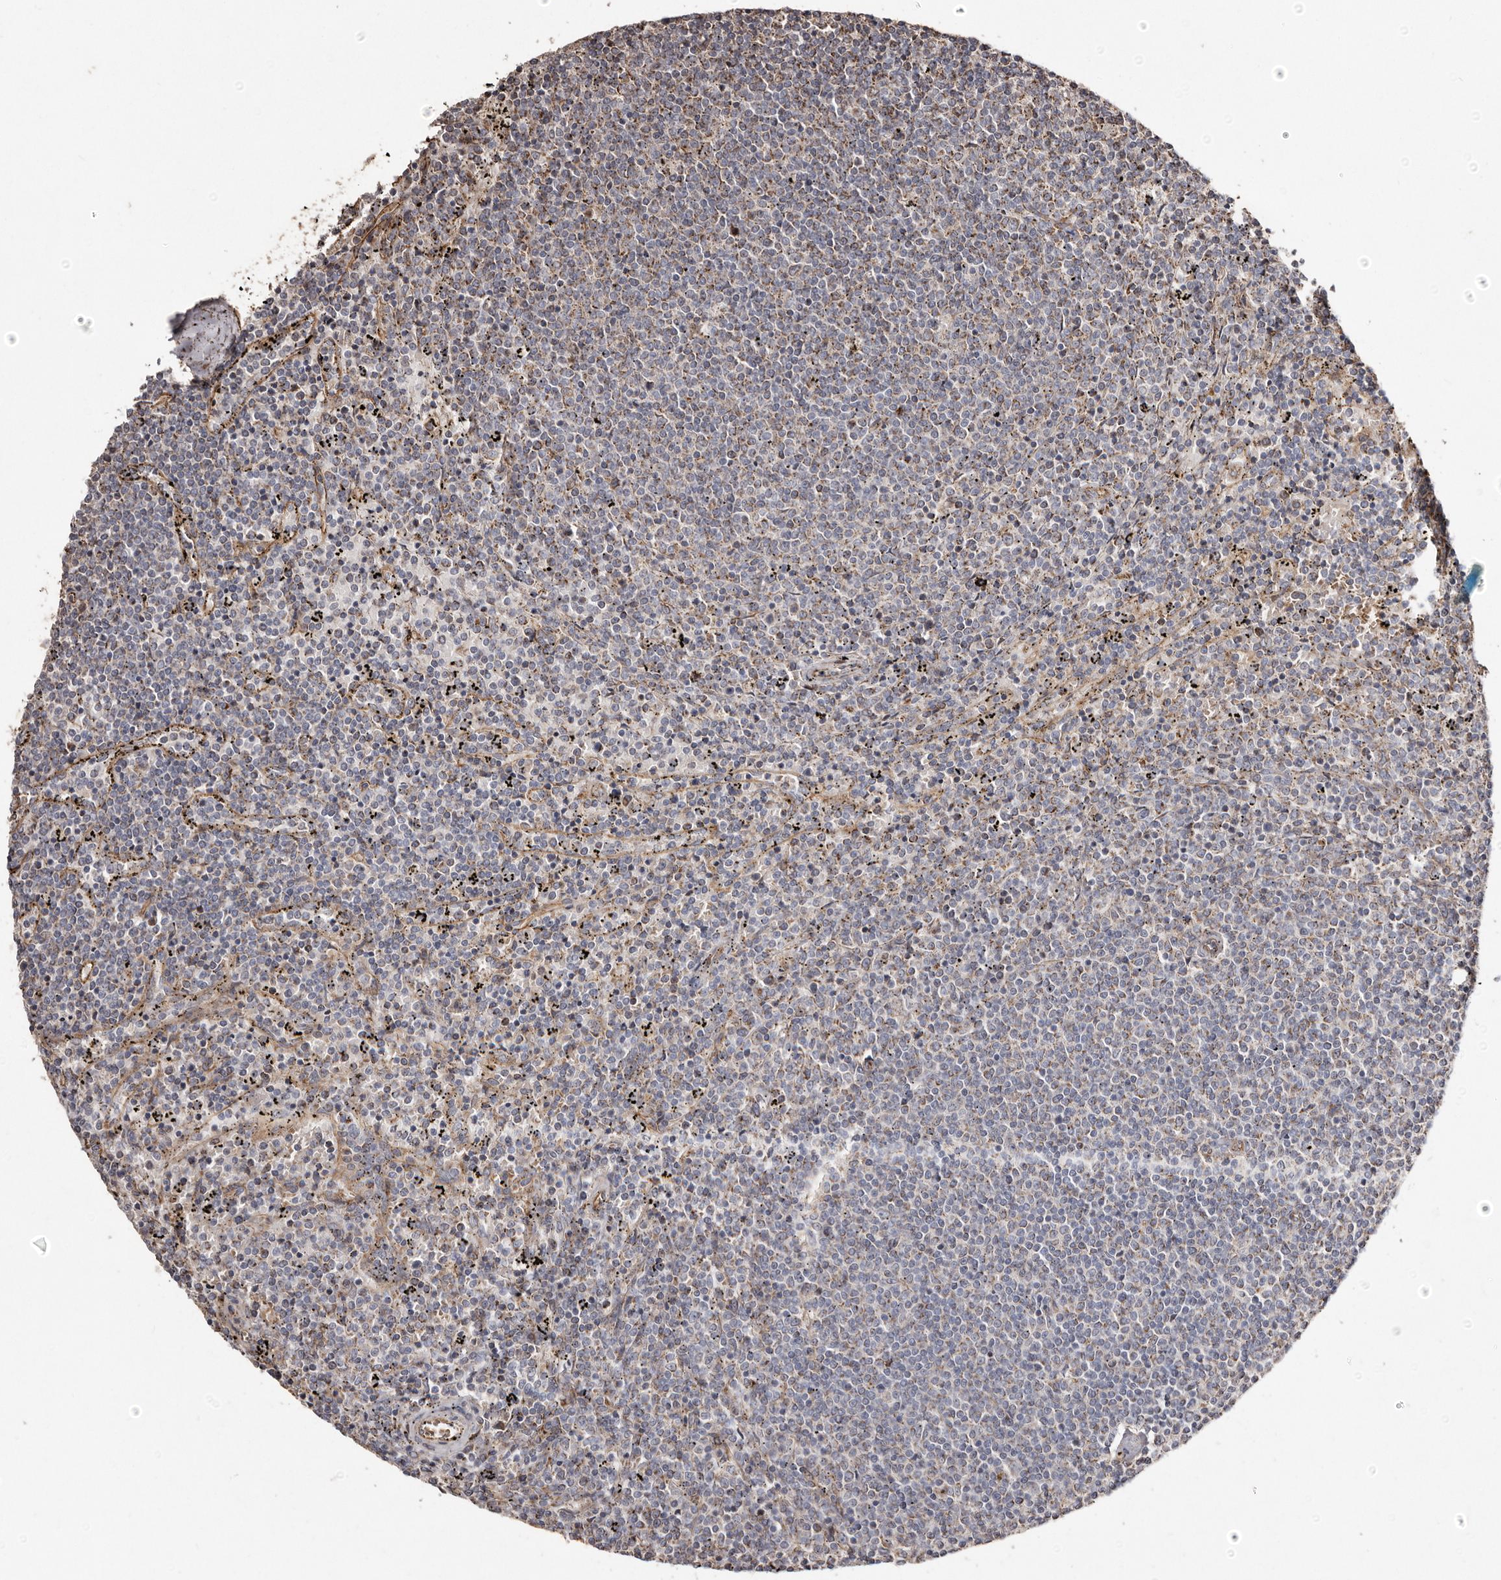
{"staining": {"intensity": "weak", "quantity": "25%-75%", "location": "cytoplasmic/membranous"}, "tissue": "lymphoma", "cell_type": "Tumor cells", "image_type": "cancer", "snomed": [{"axis": "morphology", "description": "Malignant lymphoma, non-Hodgkin's type, Low grade"}, {"axis": "topography", "description": "Spleen"}], "caption": "About 25%-75% of tumor cells in human lymphoma reveal weak cytoplasmic/membranous protein expression as visualized by brown immunohistochemical staining.", "gene": "MACC1", "patient": {"sex": "female", "age": 50}}